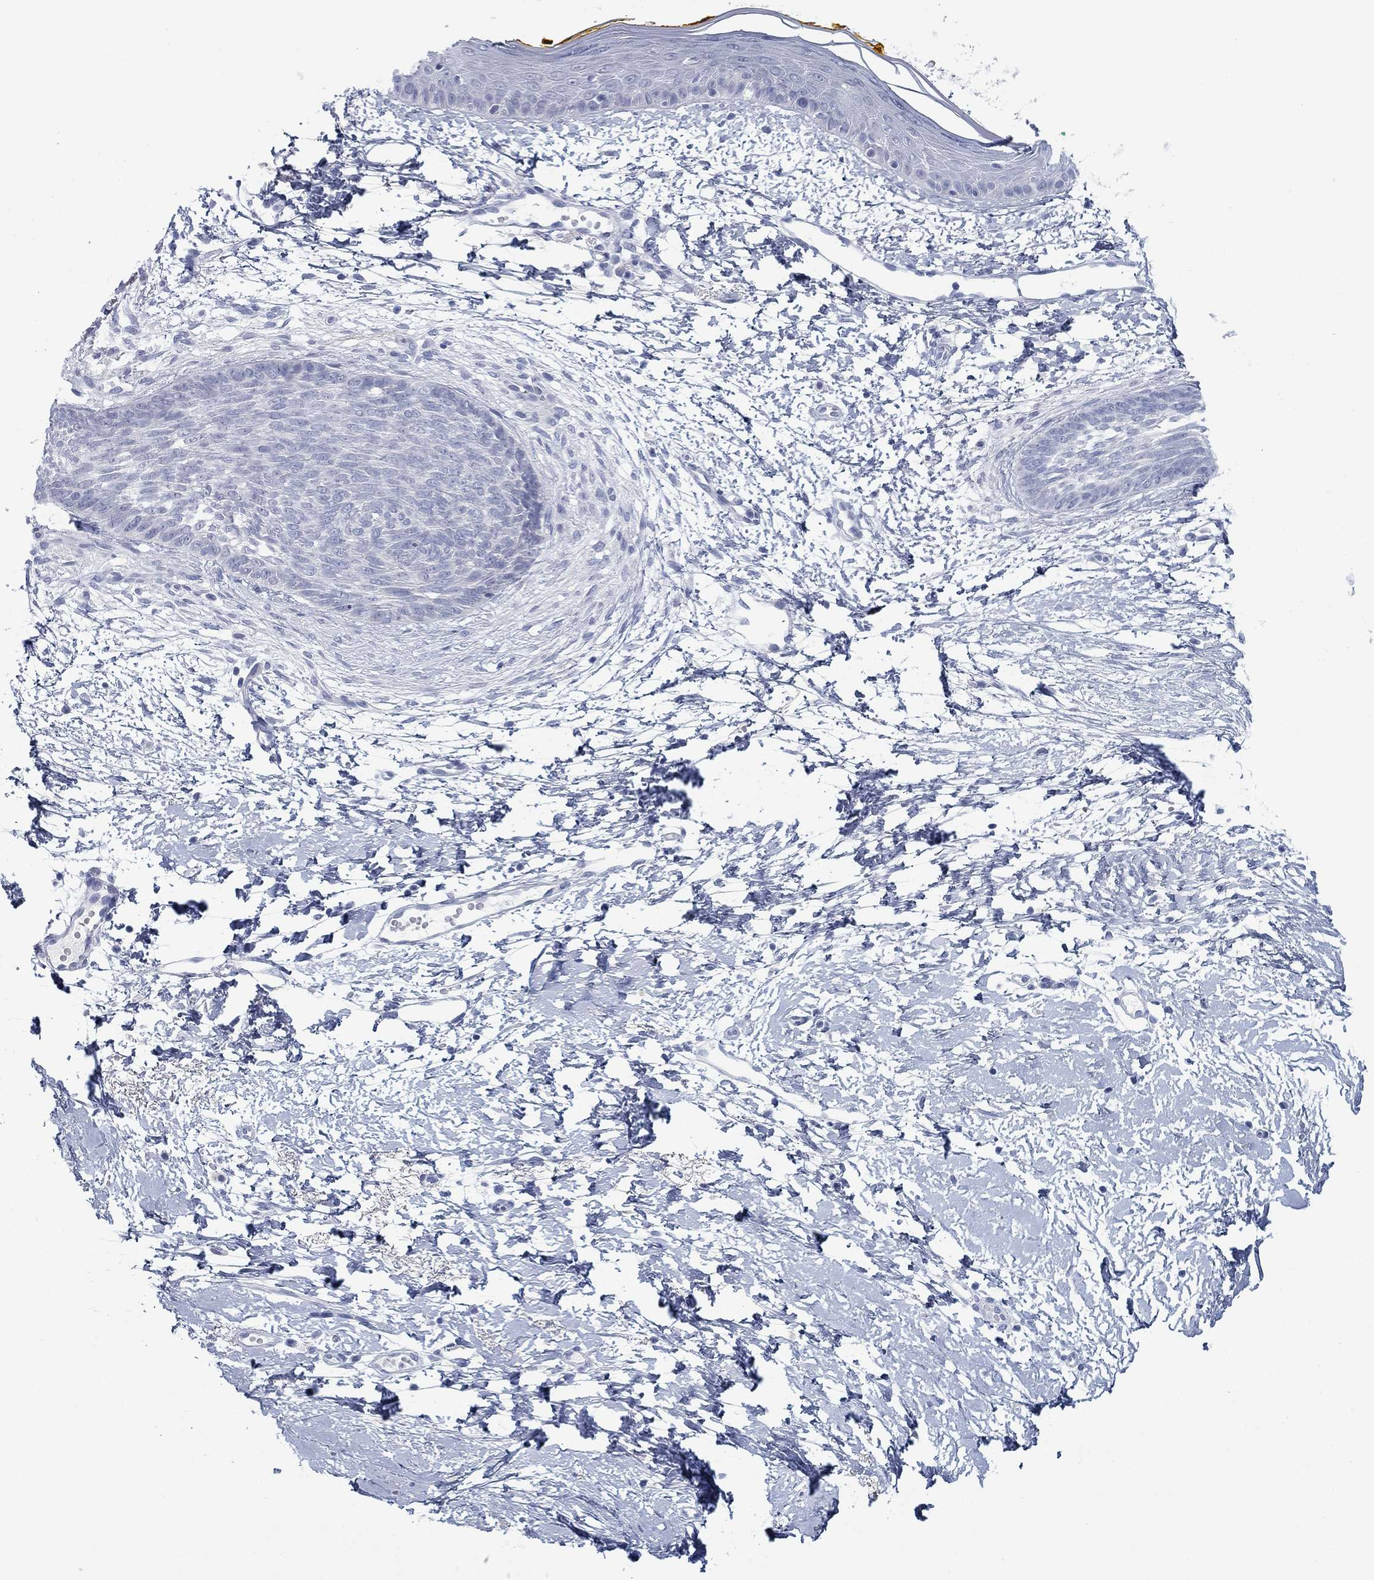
{"staining": {"intensity": "negative", "quantity": "none", "location": "none"}, "tissue": "skin cancer", "cell_type": "Tumor cells", "image_type": "cancer", "snomed": [{"axis": "morphology", "description": "Normal tissue, NOS"}, {"axis": "morphology", "description": "Basal cell carcinoma"}, {"axis": "topography", "description": "Skin"}], "caption": "High magnification brightfield microscopy of basal cell carcinoma (skin) stained with DAB (3,3'-diaminobenzidine) (brown) and counterstained with hematoxylin (blue): tumor cells show no significant positivity.", "gene": "DNAL1", "patient": {"sex": "male", "age": 84}}